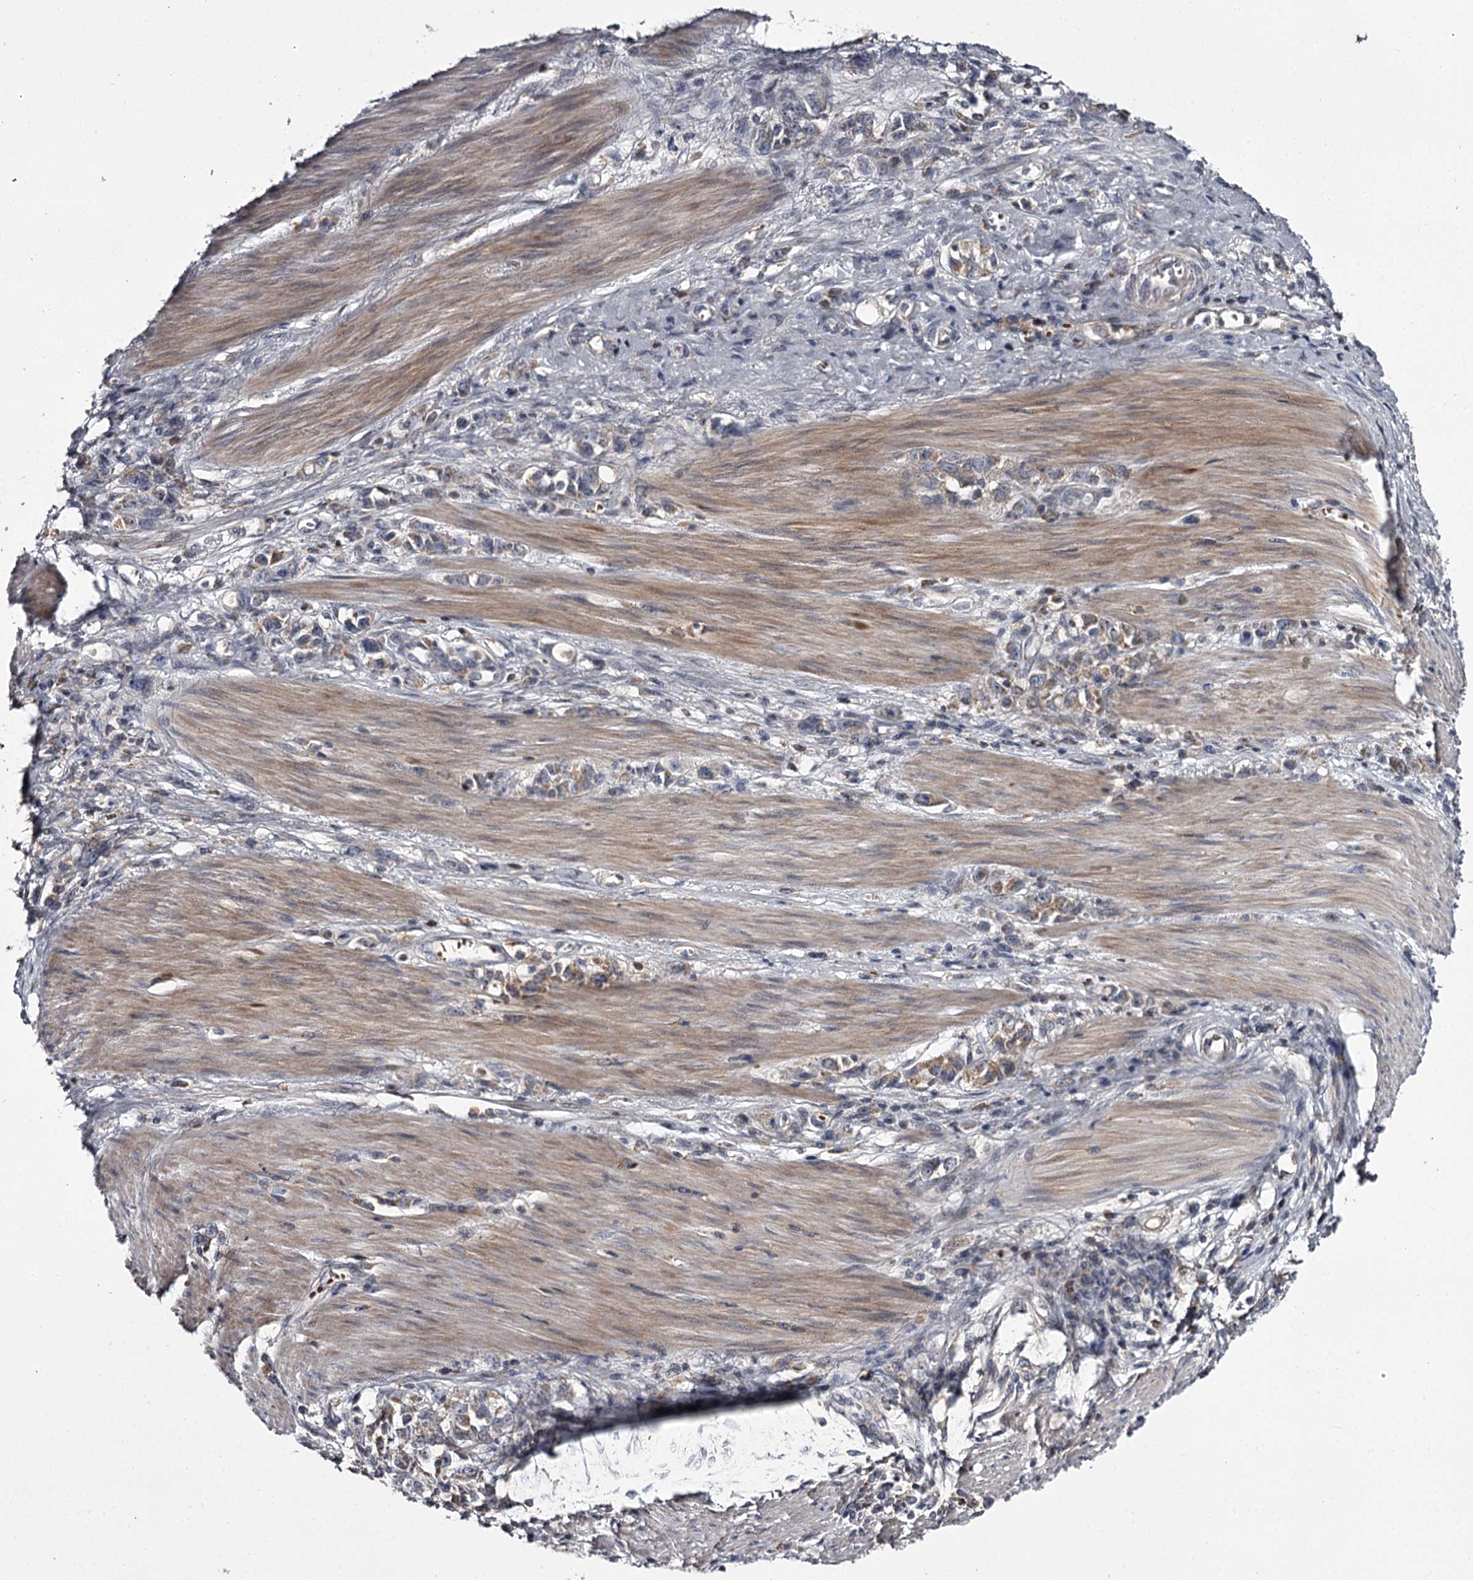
{"staining": {"intensity": "weak", "quantity": "25%-75%", "location": "cytoplasmic/membranous"}, "tissue": "stomach cancer", "cell_type": "Tumor cells", "image_type": "cancer", "snomed": [{"axis": "morphology", "description": "Adenocarcinoma, NOS"}, {"axis": "topography", "description": "Stomach"}], "caption": "This image reveals immunohistochemistry (IHC) staining of human stomach cancer, with low weak cytoplasmic/membranous positivity in approximately 25%-75% of tumor cells.", "gene": "RASSF6", "patient": {"sex": "female", "age": 76}}